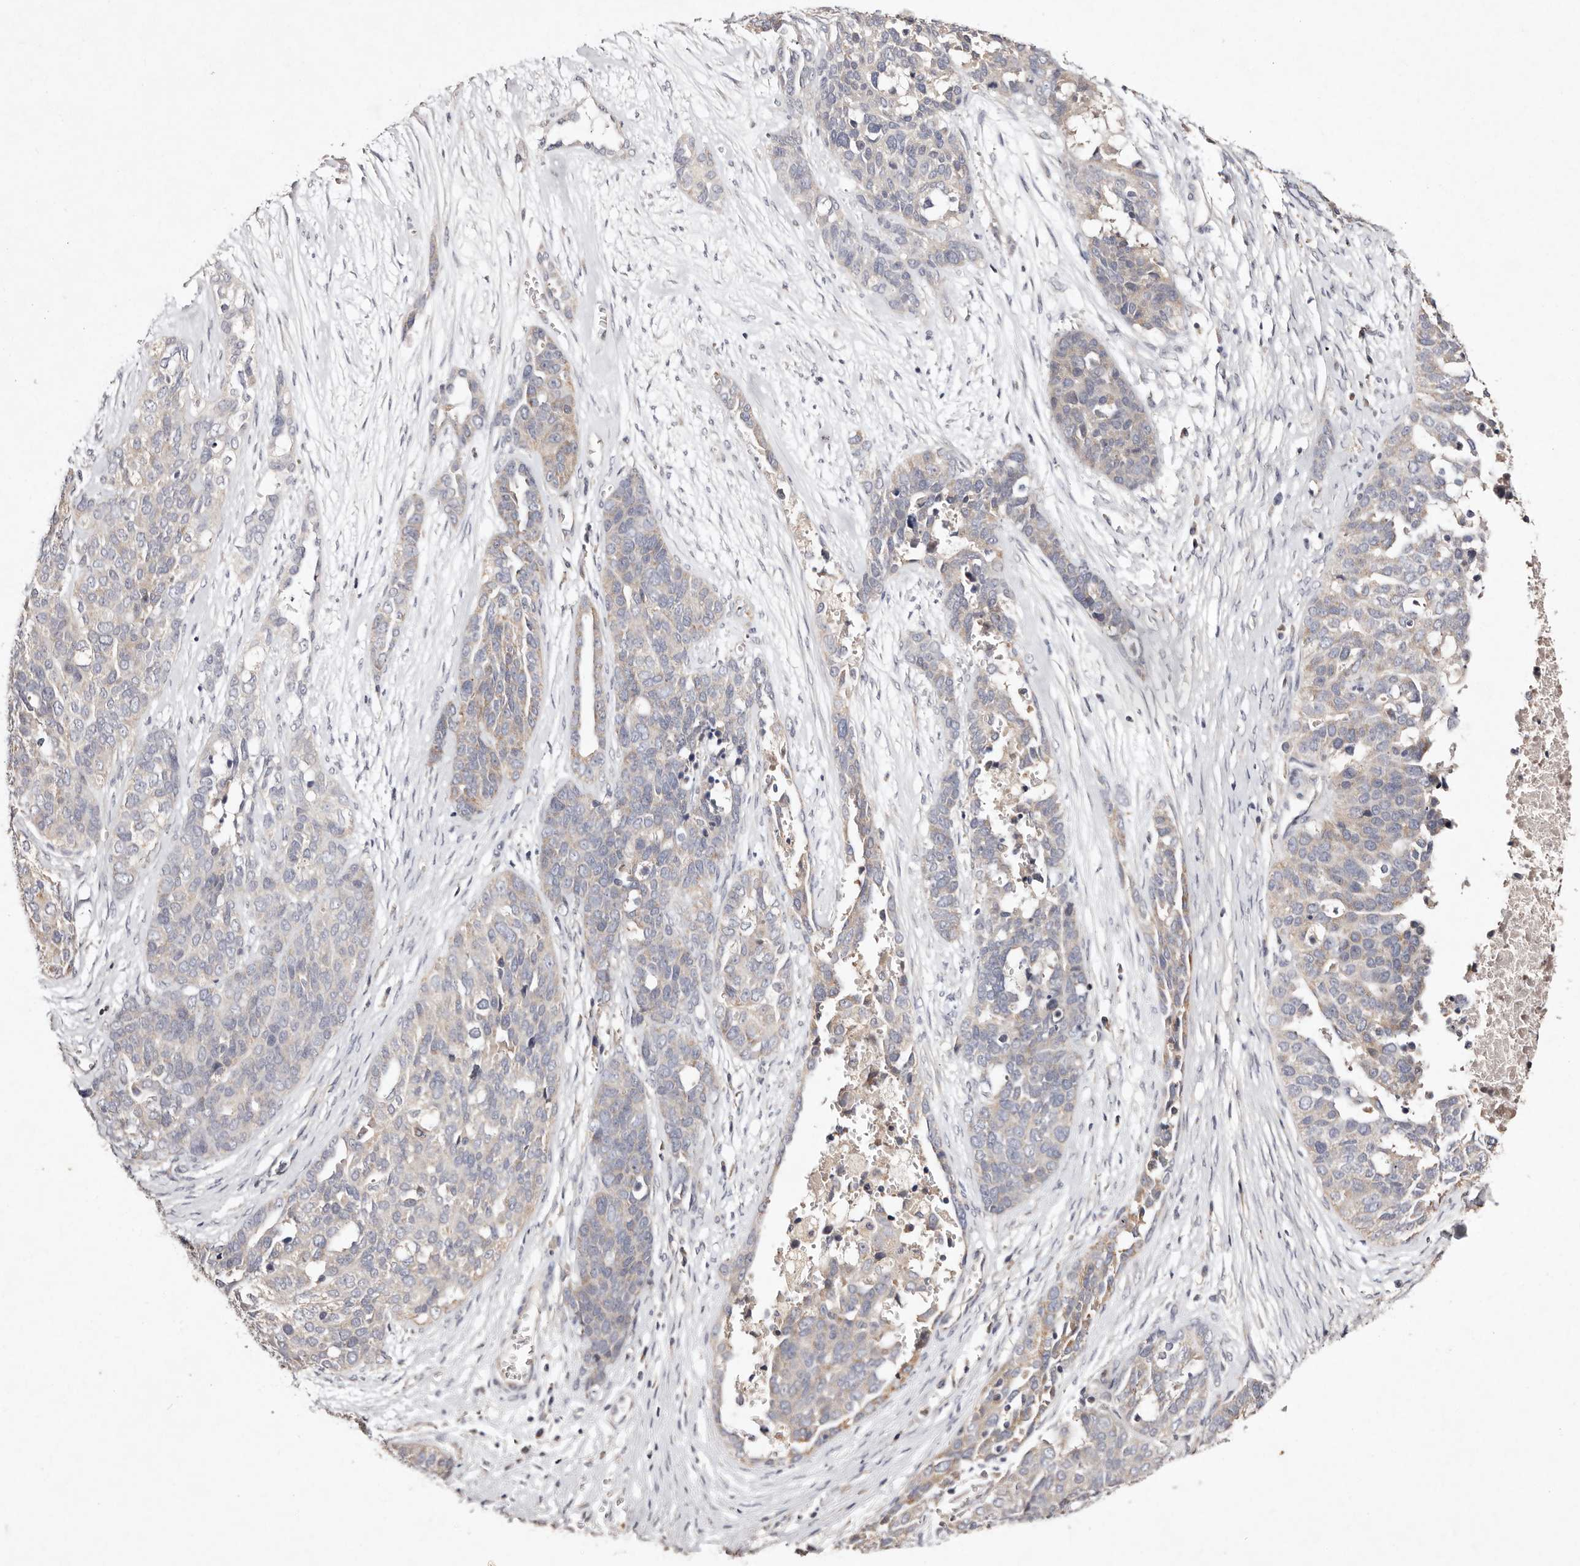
{"staining": {"intensity": "weak", "quantity": "25%-75%", "location": "cytoplasmic/membranous"}, "tissue": "ovarian cancer", "cell_type": "Tumor cells", "image_type": "cancer", "snomed": [{"axis": "morphology", "description": "Cystadenocarcinoma, serous, NOS"}, {"axis": "topography", "description": "Ovary"}], "caption": "About 25%-75% of tumor cells in human ovarian cancer (serous cystadenocarcinoma) reveal weak cytoplasmic/membranous protein staining as visualized by brown immunohistochemical staining.", "gene": "TSC2", "patient": {"sex": "female", "age": 44}}